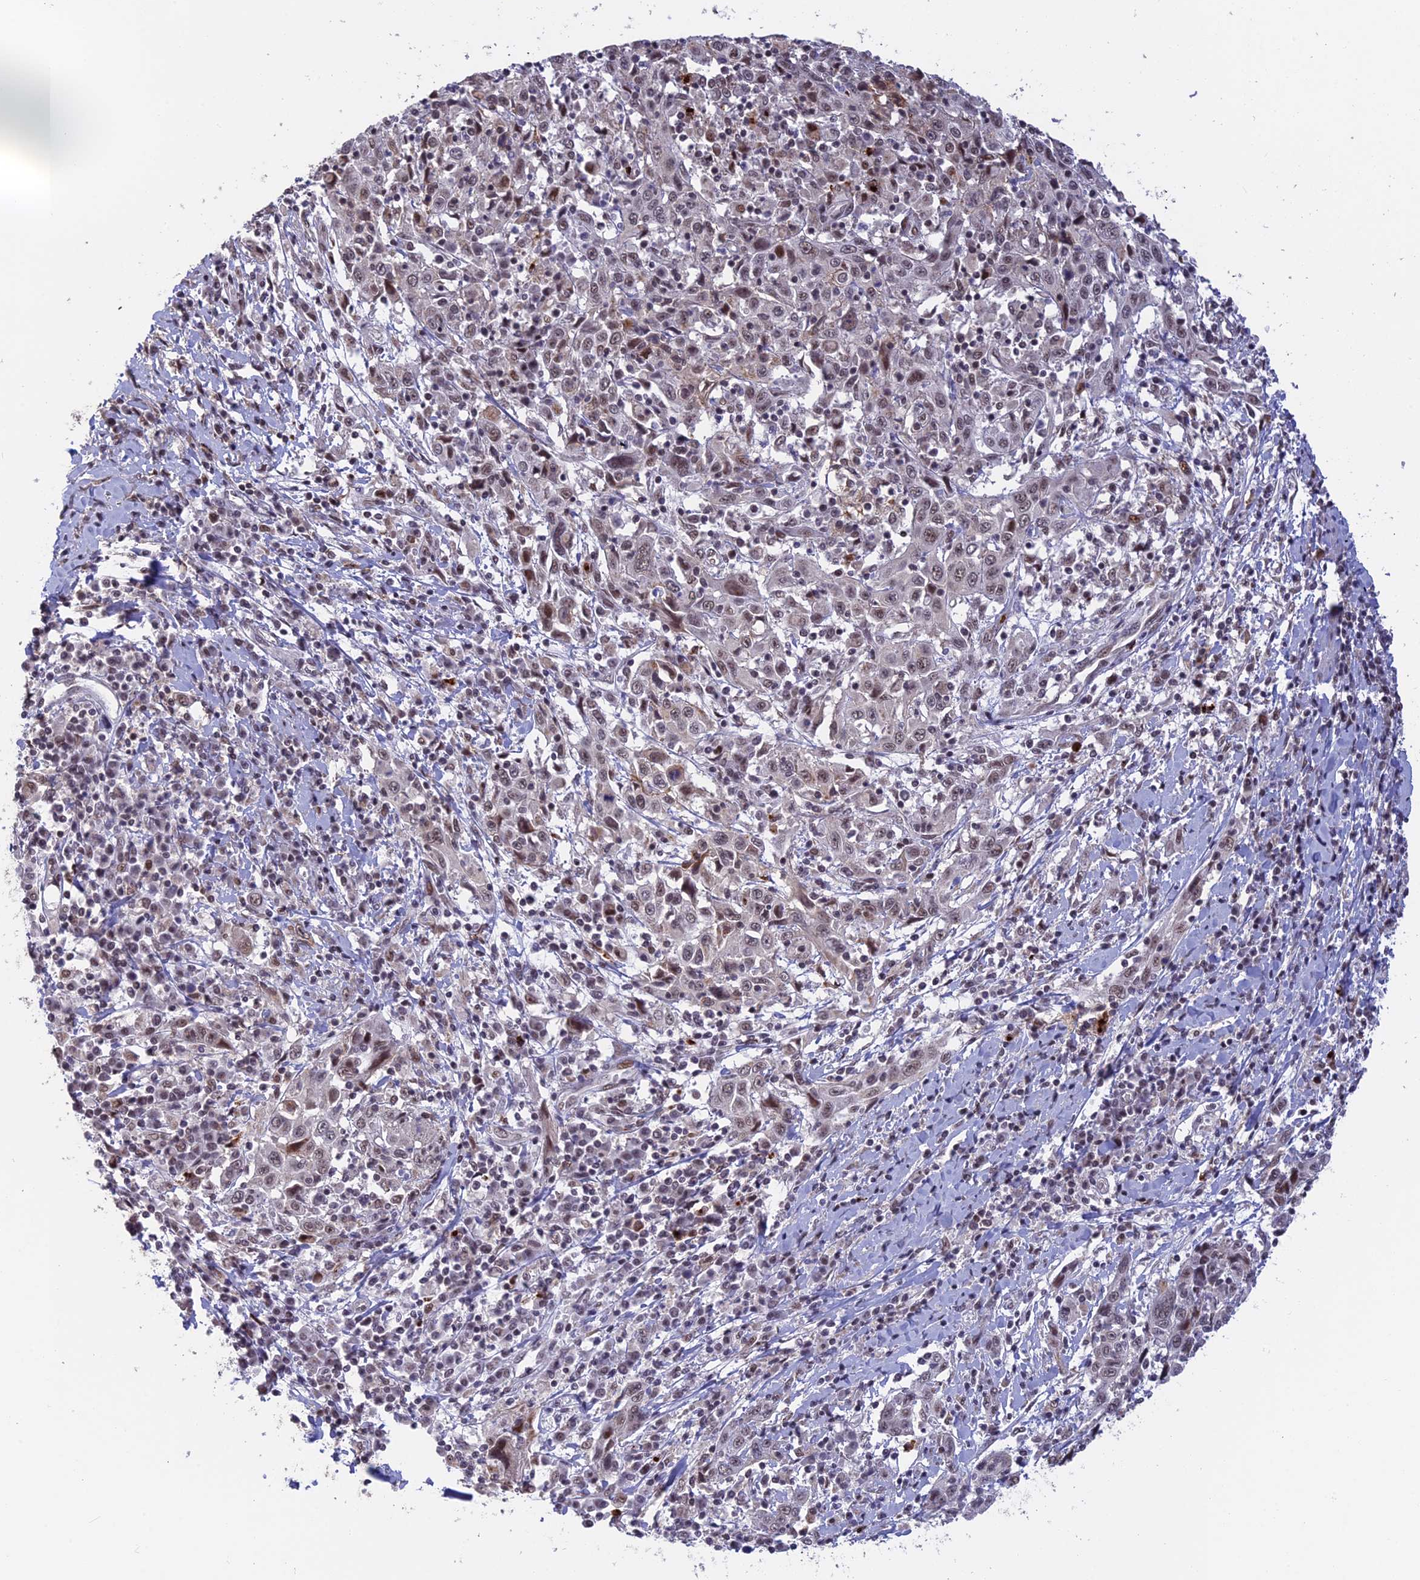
{"staining": {"intensity": "weak", "quantity": "<25%", "location": "nuclear"}, "tissue": "cervical cancer", "cell_type": "Tumor cells", "image_type": "cancer", "snomed": [{"axis": "morphology", "description": "Squamous cell carcinoma, NOS"}, {"axis": "topography", "description": "Cervix"}], "caption": "A photomicrograph of human cervical squamous cell carcinoma is negative for staining in tumor cells.", "gene": "POLR2C", "patient": {"sex": "female", "age": 46}}